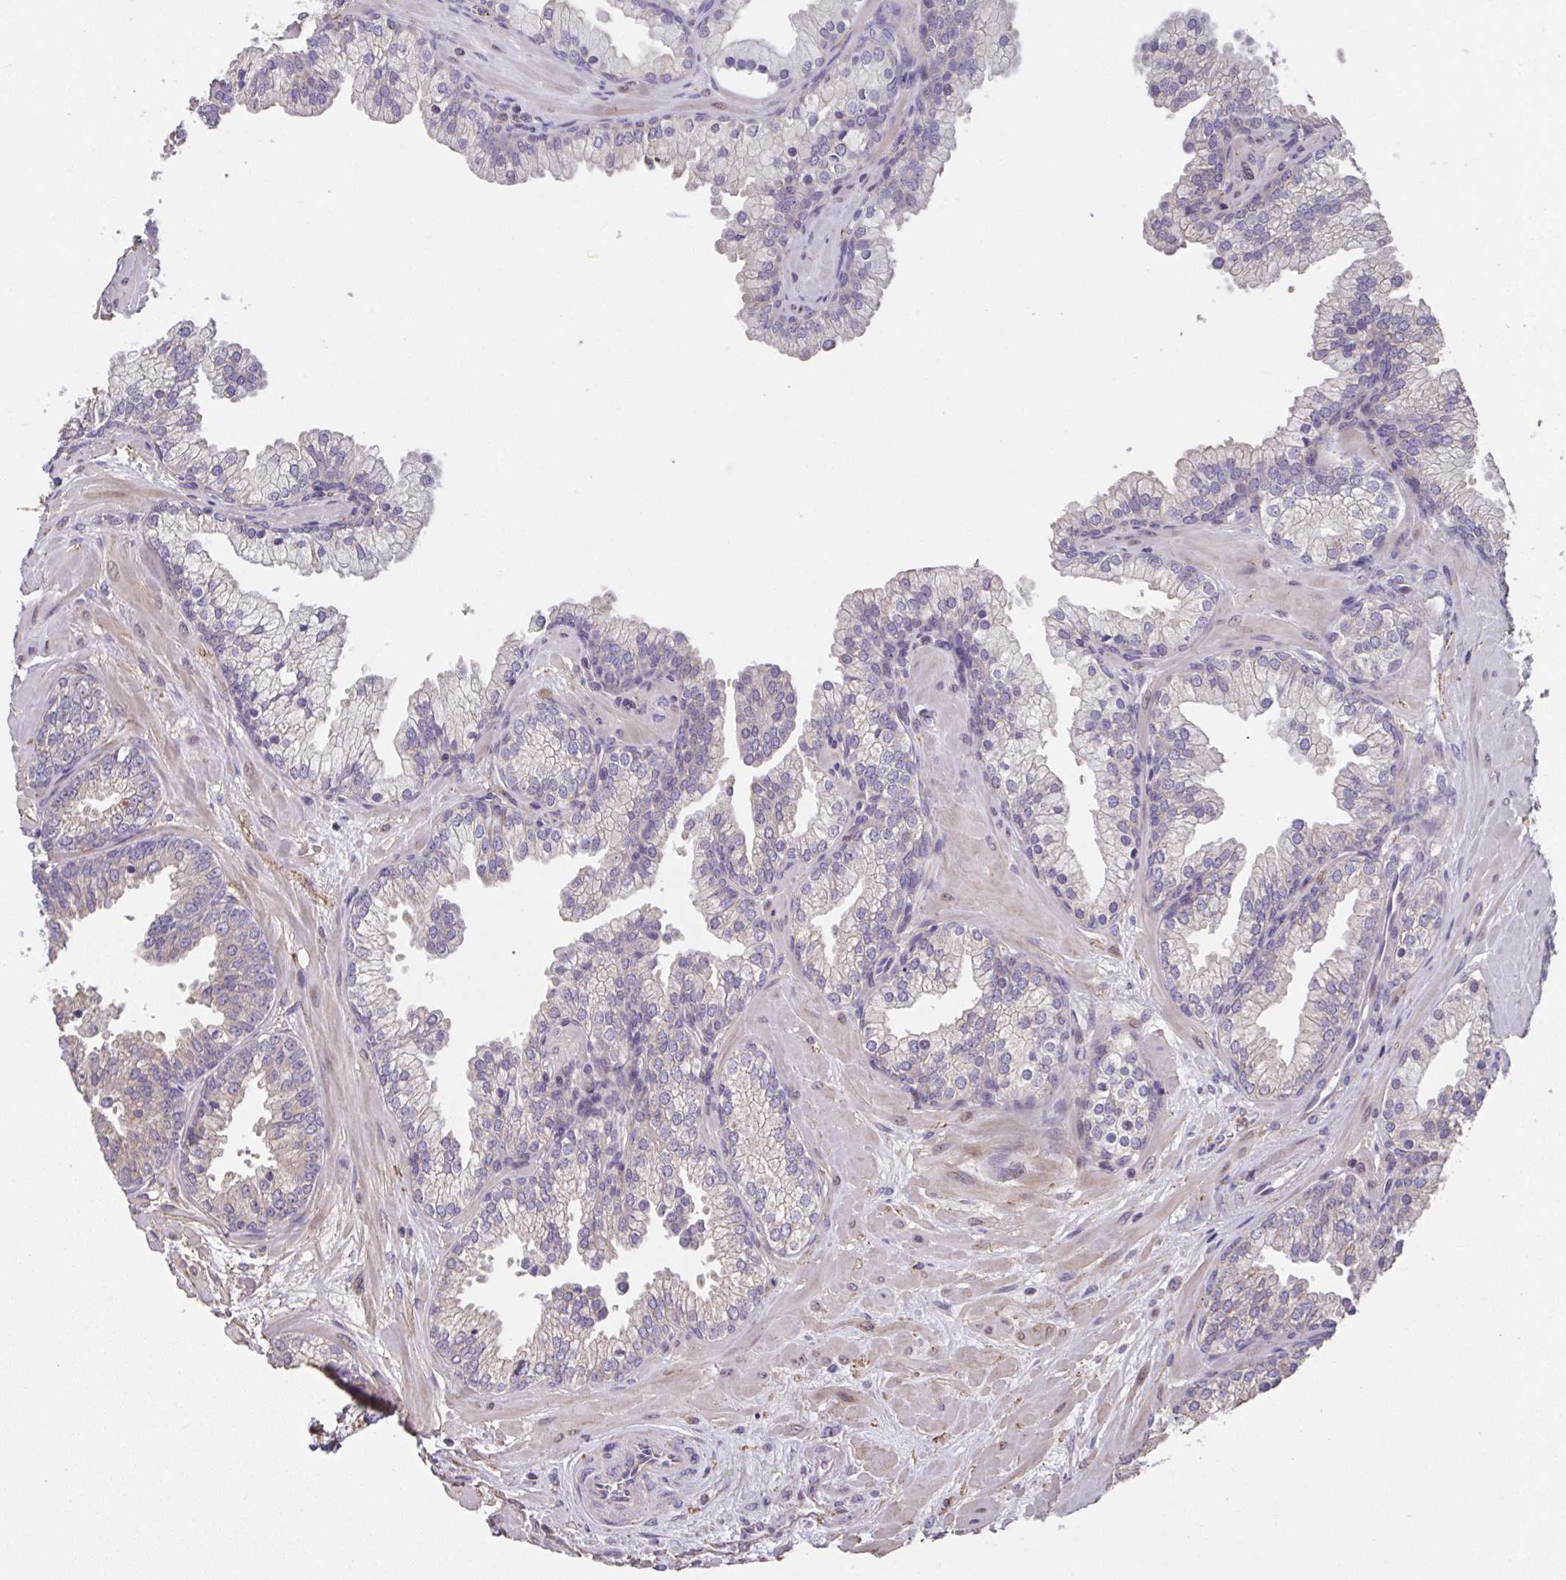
{"staining": {"intensity": "negative", "quantity": "none", "location": "none"}, "tissue": "prostate", "cell_type": "Glandular cells", "image_type": "normal", "snomed": [{"axis": "morphology", "description": "Normal tissue, NOS"}, {"axis": "topography", "description": "Prostate"}, {"axis": "topography", "description": "Peripheral nerve tissue"}], "caption": "A high-resolution histopathology image shows immunohistochemistry staining of normal prostate, which exhibits no significant staining in glandular cells.", "gene": "RUNDC3B", "patient": {"sex": "male", "age": 61}}